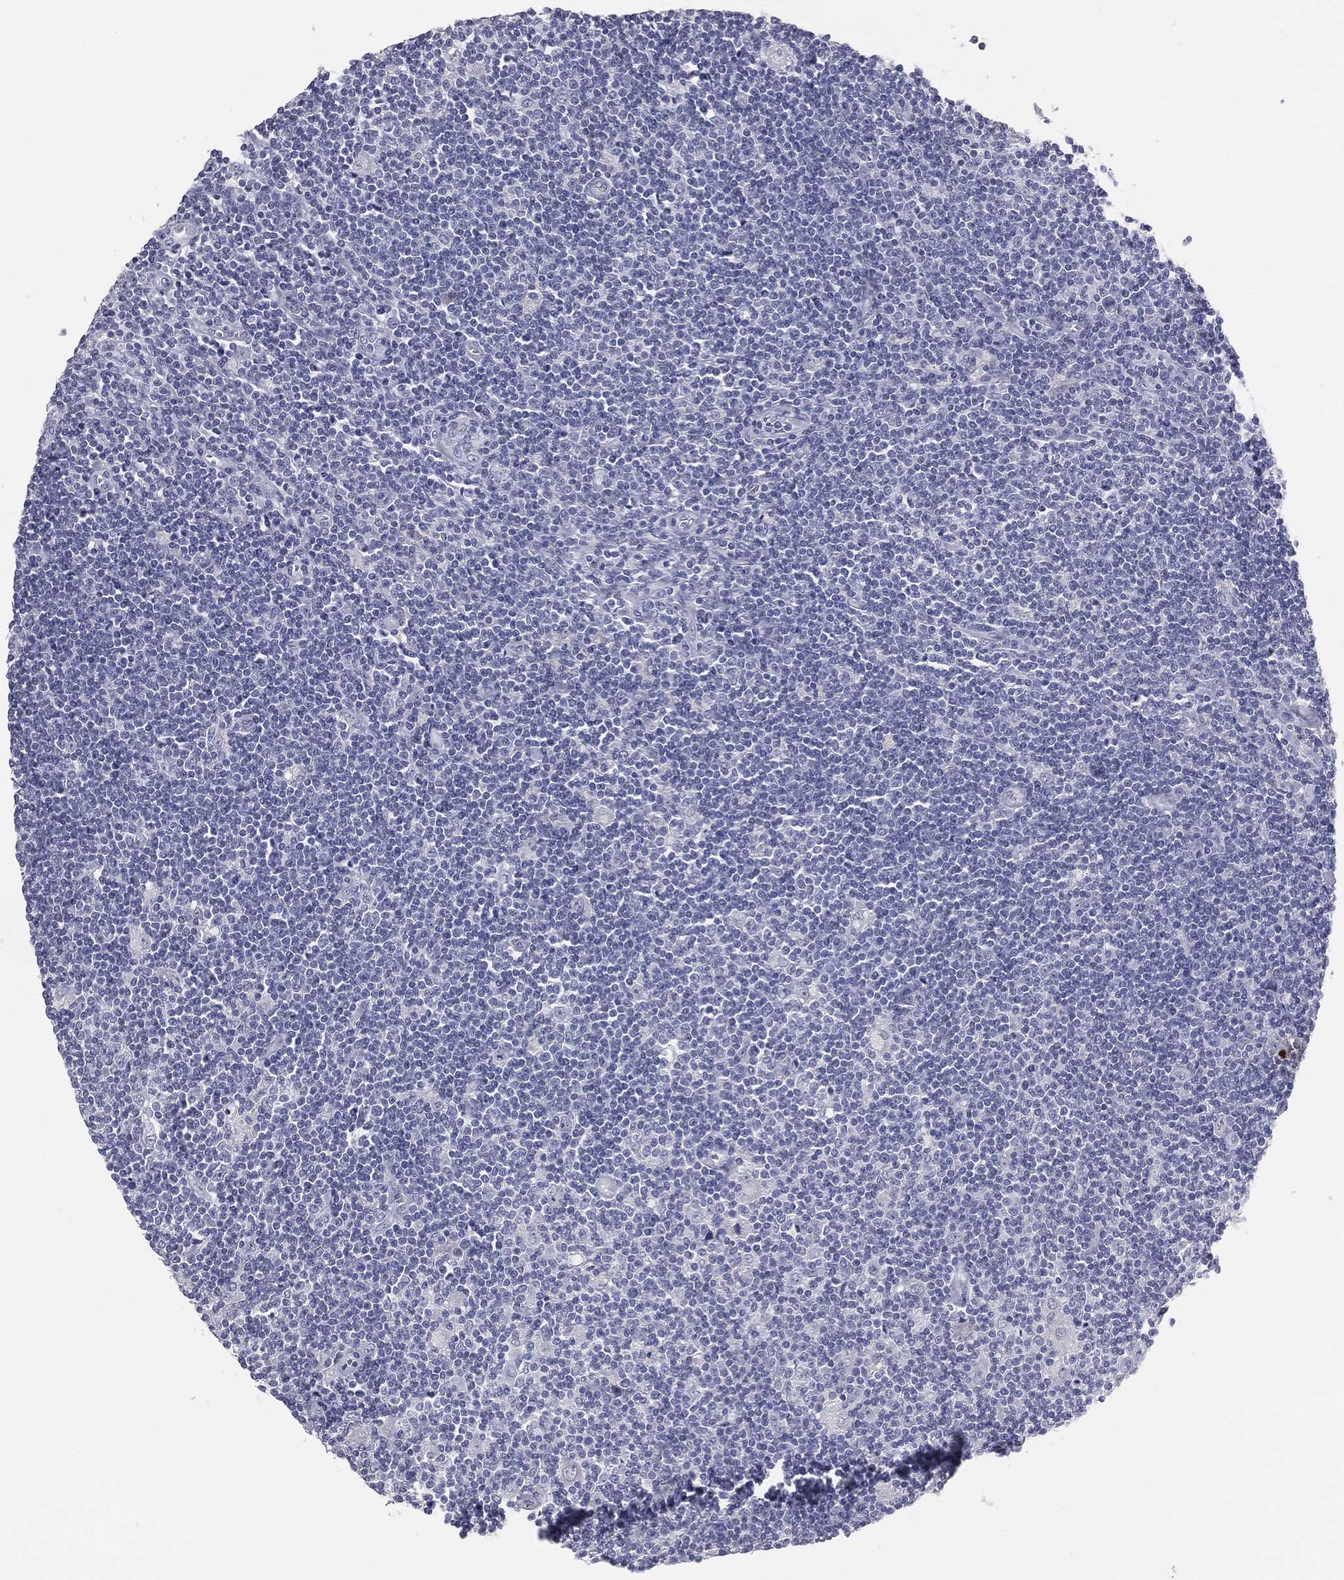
{"staining": {"intensity": "negative", "quantity": "none", "location": "none"}, "tissue": "lymphoma", "cell_type": "Tumor cells", "image_type": "cancer", "snomed": [{"axis": "morphology", "description": "Hodgkin's disease, NOS"}, {"axis": "topography", "description": "Lymph node"}], "caption": "This is an IHC photomicrograph of lymphoma. There is no staining in tumor cells.", "gene": "MUC5AC", "patient": {"sex": "male", "age": 40}}